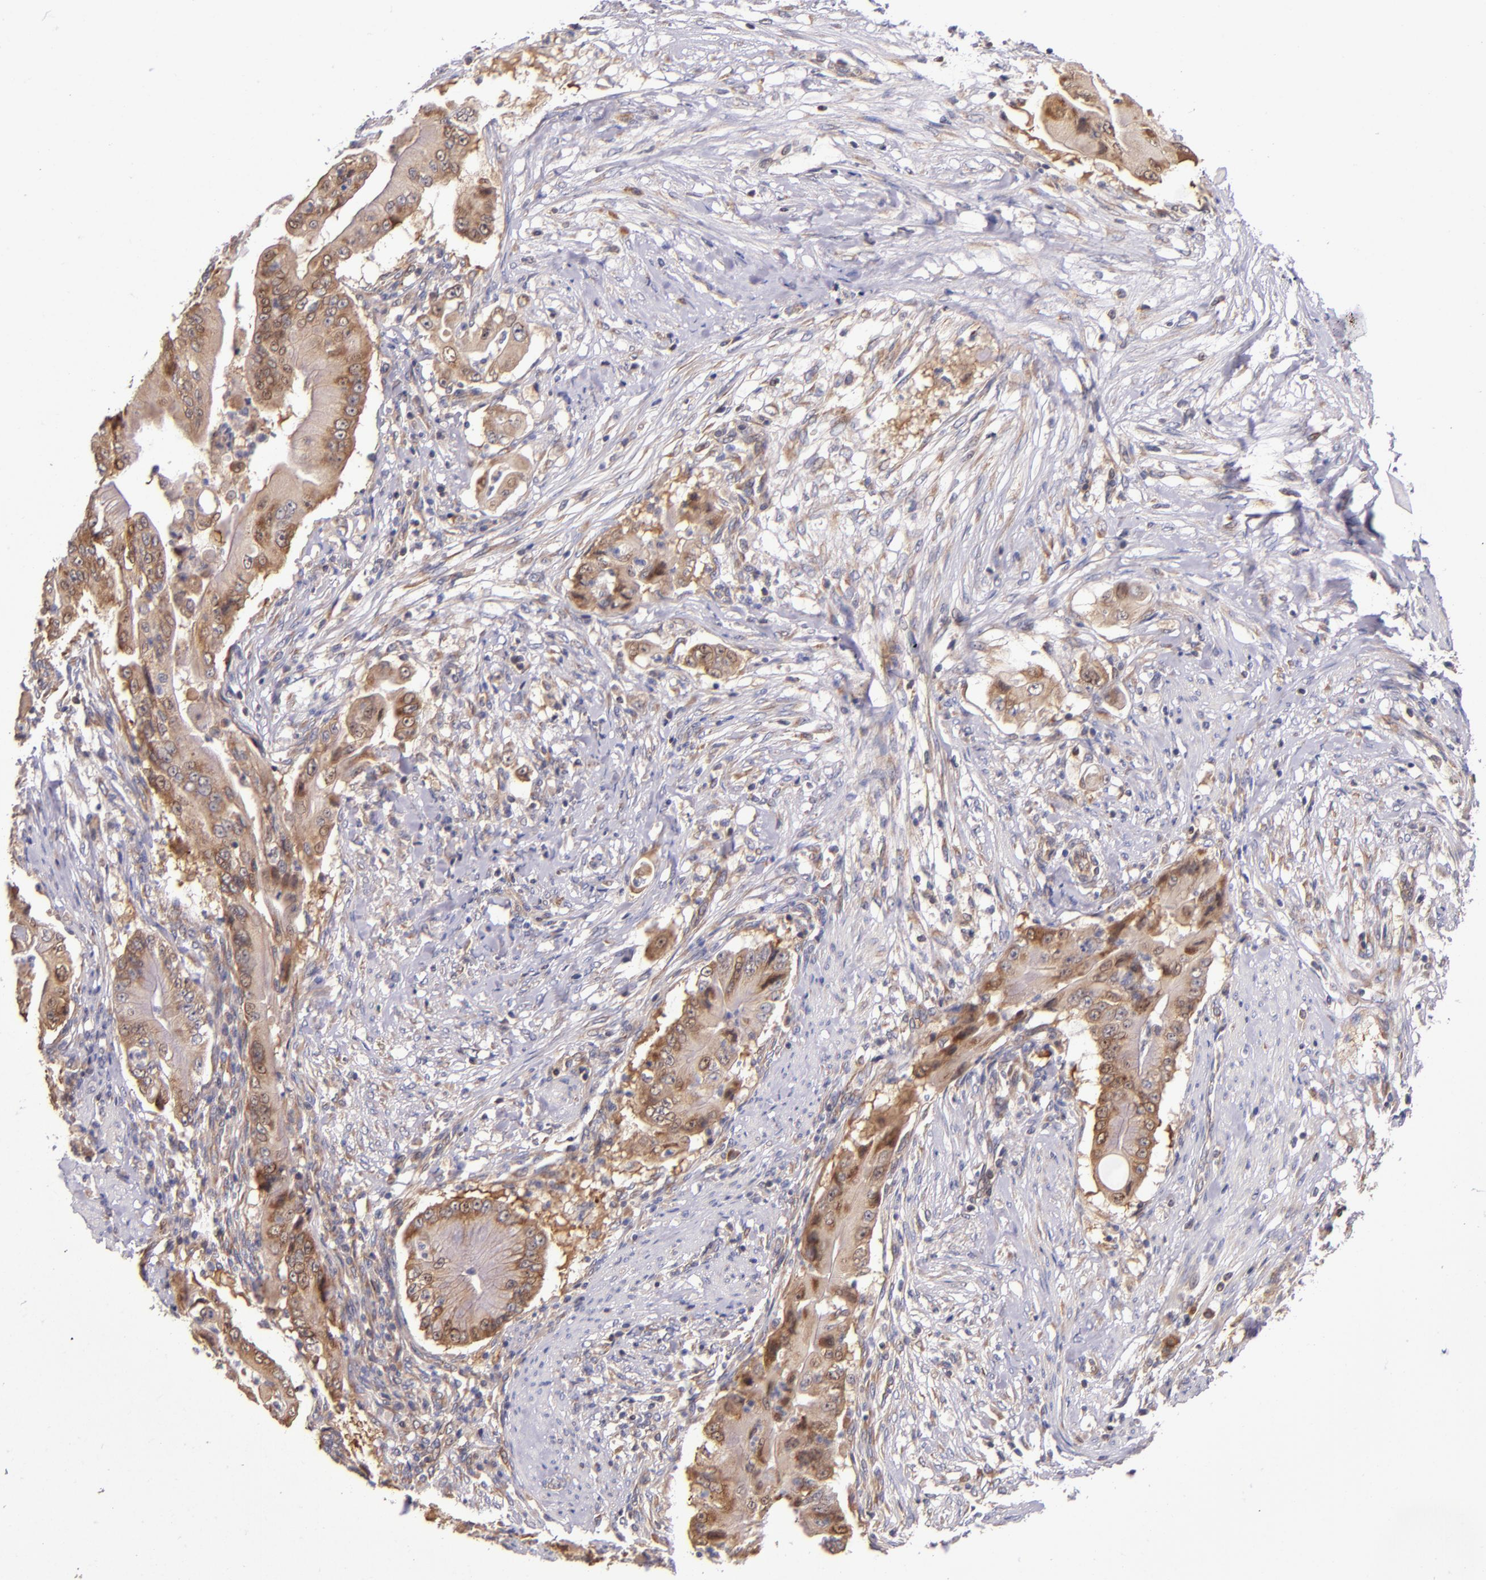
{"staining": {"intensity": "moderate", "quantity": ">75%", "location": "cytoplasmic/membranous"}, "tissue": "pancreatic cancer", "cell_type": "Tumor cells", "image_type": "cancer", "snomed": [{"axis": "morphology", "description": "Adenocarcinoma, NOS"}, {"axis": "topography", "description": "Pancreas"}], "caption": "Moderate cytoplasmic/membranous staining for a protein is seen in approximately >75% of tumor cells of pancreatic cancer (adenocarcinoma) using immunohistochemistry.", "gene": "EIF4ENIF1", "patient": {"sex": "male", "age": 62}}